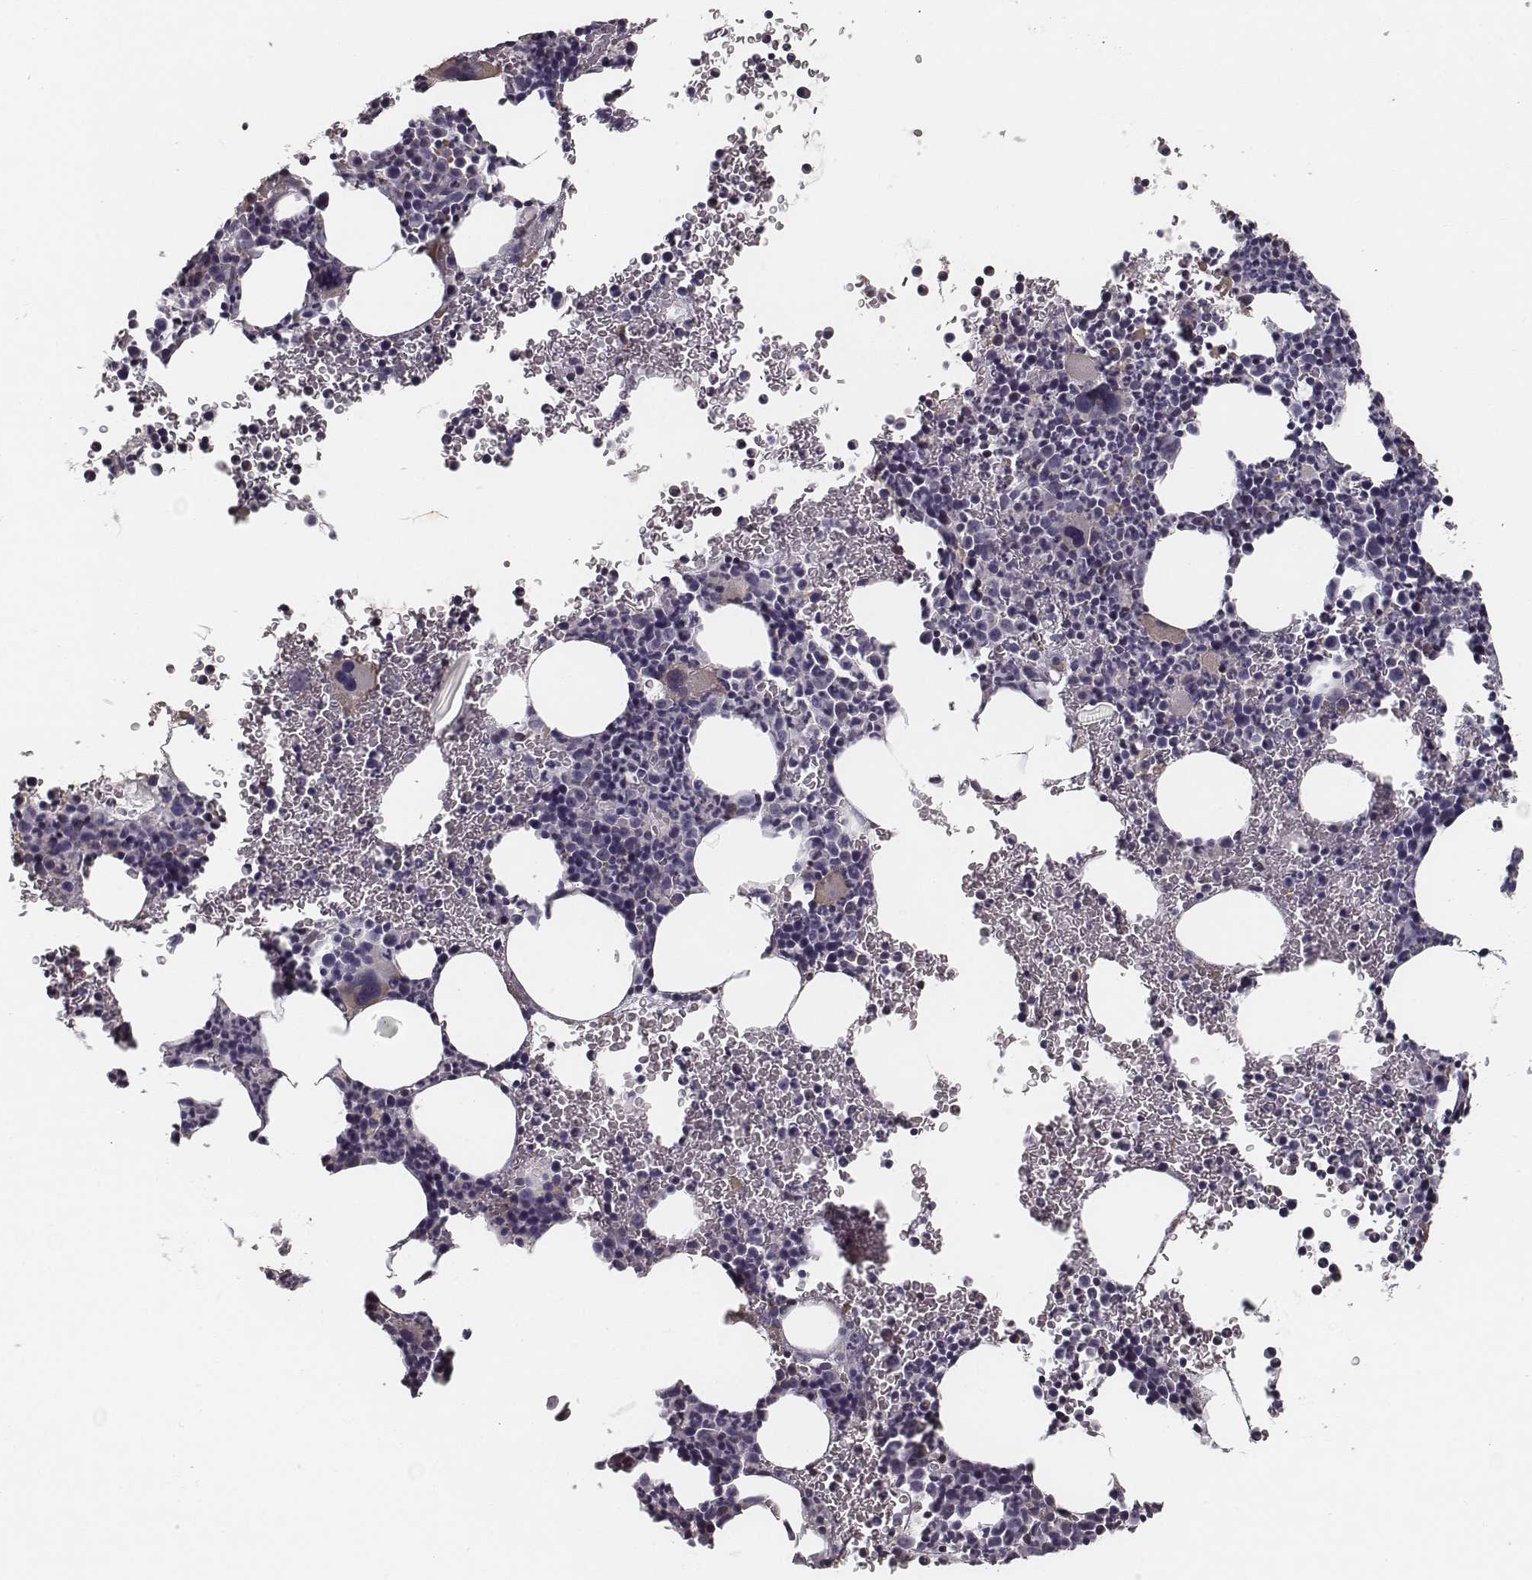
{"staining": {"intensity": "moderate", "quantity": "<25%", "location": "cytoplasmic/membranous"}, "tissue": "bone marrow", "cell_type": "Hematopoietic cells", "image_type": "normal", "snomed": [{"axis": "morphology", "description": "Normal tissue, NOS"}, {"axis": "topography", "description": "Bone marrow"}], "caption": "Bone marrow was stained to show a protein in brown. There is low levels of moderate cytoplasmic/membranous positivity in about <25% of hematopoietic cells. The staining is performed using DAB (3,3'-diaminobenzidine) brown chromogen to label protein expression. The nuclei are counter-stained blue using hematoxylin.", "gene": "ISYNA1", "patient": {"sex": "male", "age": 81}}